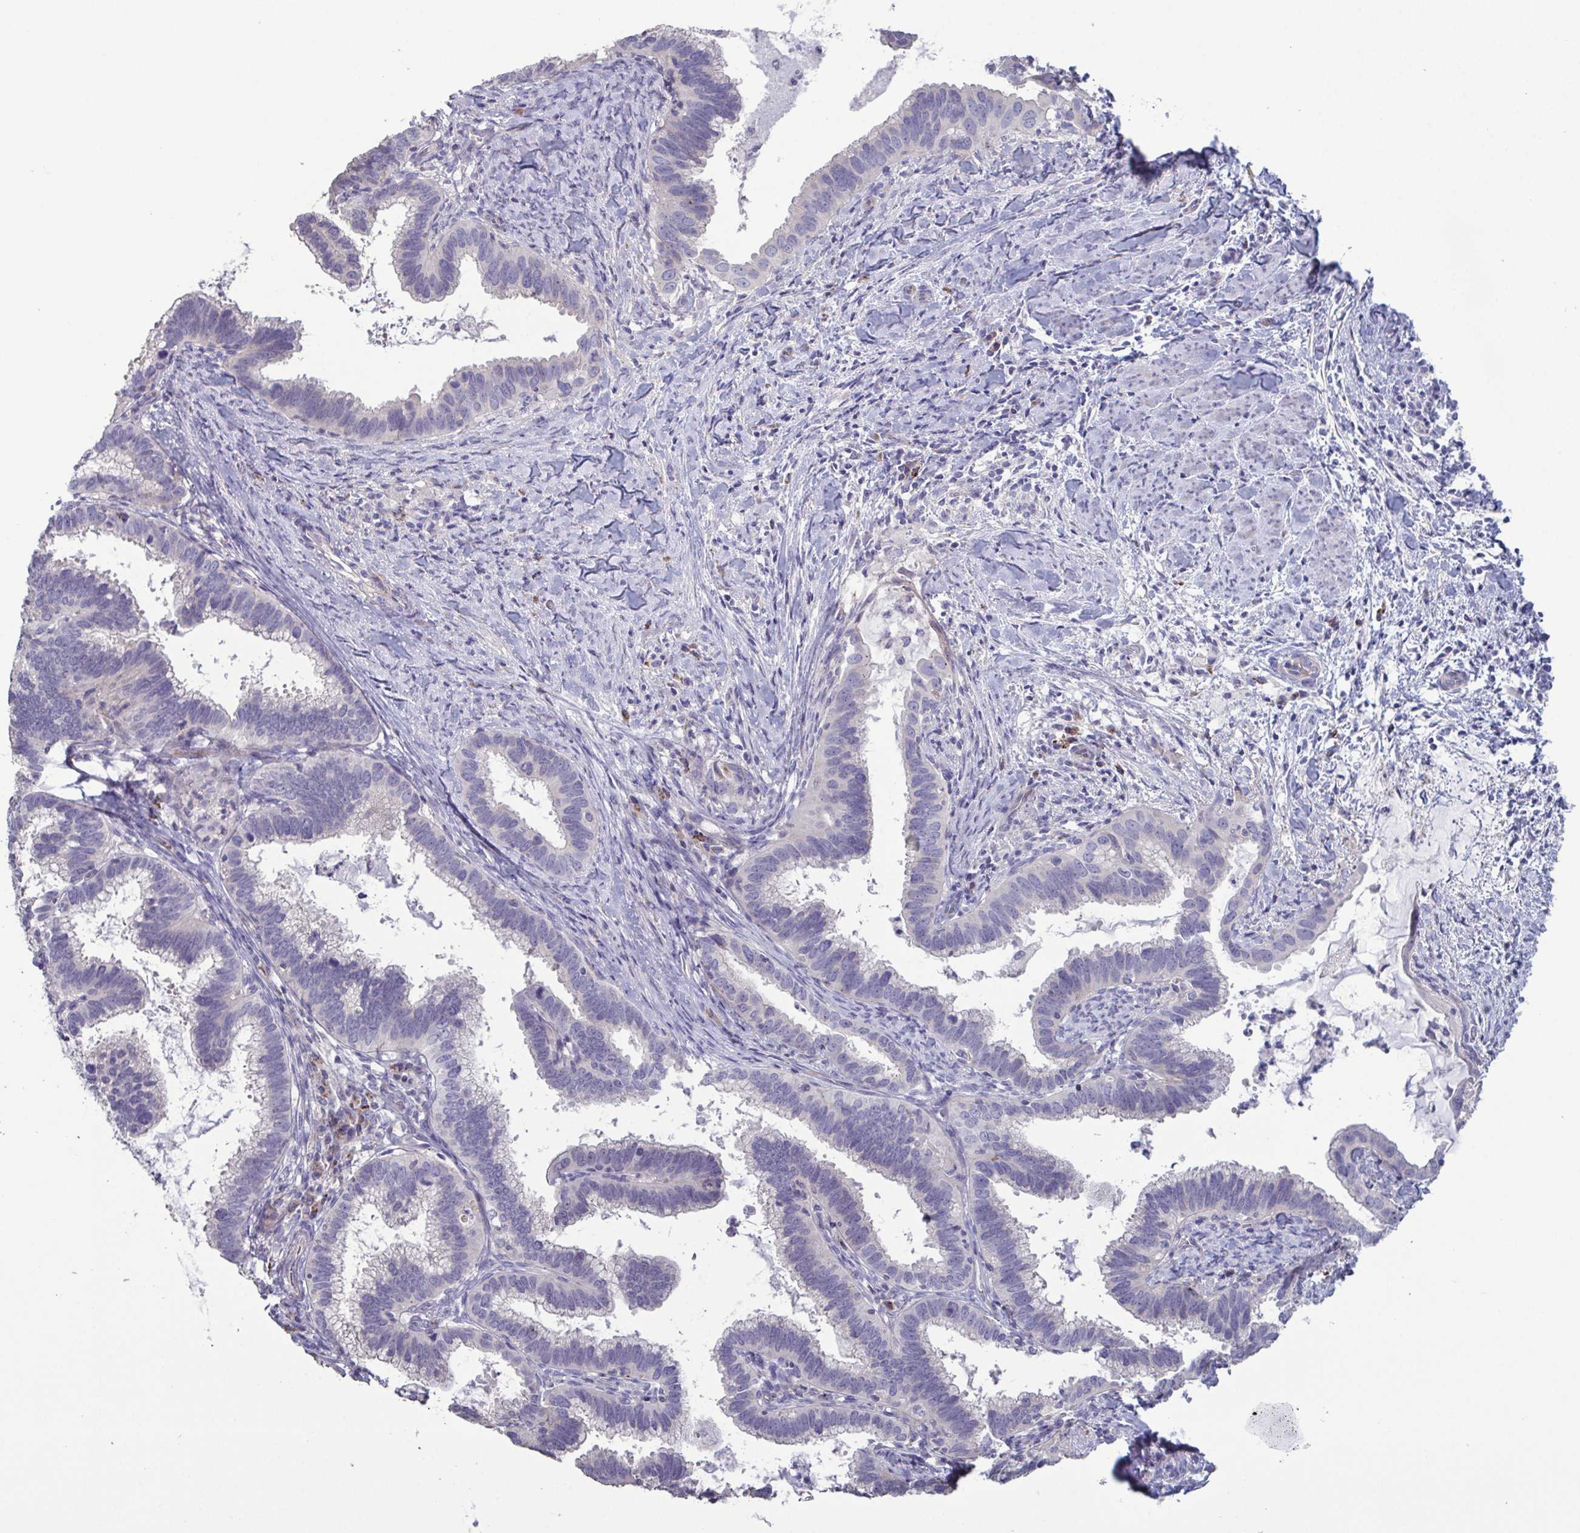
{"staining": {"intensity": "negative", "quantity": "none", "location": "none"}, "tissue": "cervical cancer", "cell_type": "Tumor cells", "image_type": "cancer", "snomed": [{"axis": "morphology", "description": "Adenocarcinoma, NOS"}, {"axis": "topography", "description": "Cervix"}], "caption": "This is a photomicrograph of immunohistochemistry staining of adenocarcinoma (cervical), which shows no positivity in tumor cells. (DAB (3,3'-diaminobenzidine) immunohistochemistry visualized using brightfield microscopy, high magnification).", "gene": "GLDC", "patient": {"sex": "female", "age": 61}}